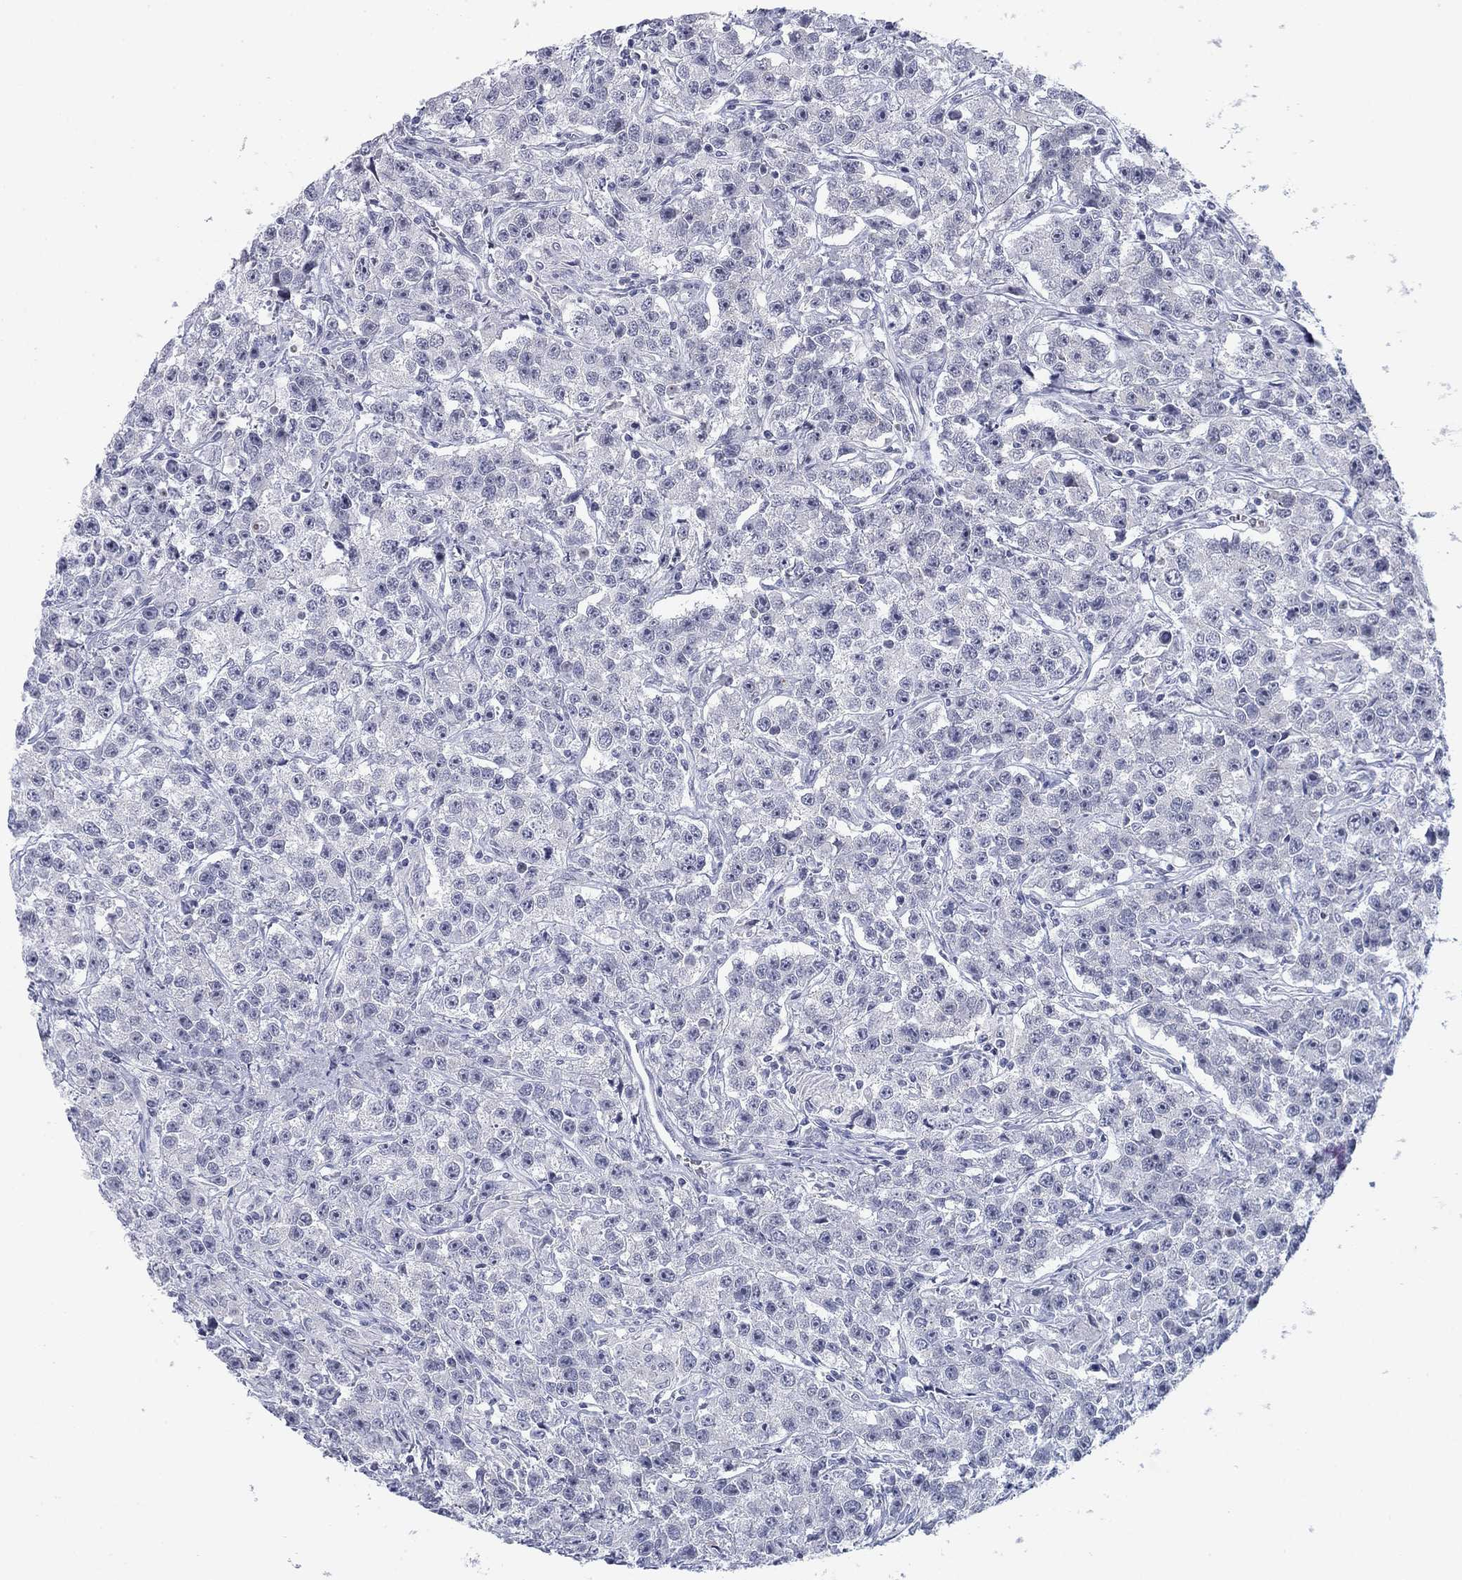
{"staining": {"intensity": "negative", "quantity": "none", "location": "none"}, "tissue": "testis cancer", "cell_type": "Tumor cells", "image_type": "cancer", "snomed": [{"axis": "morphology", "description": "Seminoma, NOS"}, {"axis": "topography", "description": "Testis"}], "caption": "This is an immunohistochemistry (IHC) micrograph of human seminoma (testis). There is no staining in tumor cells.", "gene": "PRPH", "patient": {"sex": "male", "age": 59}}